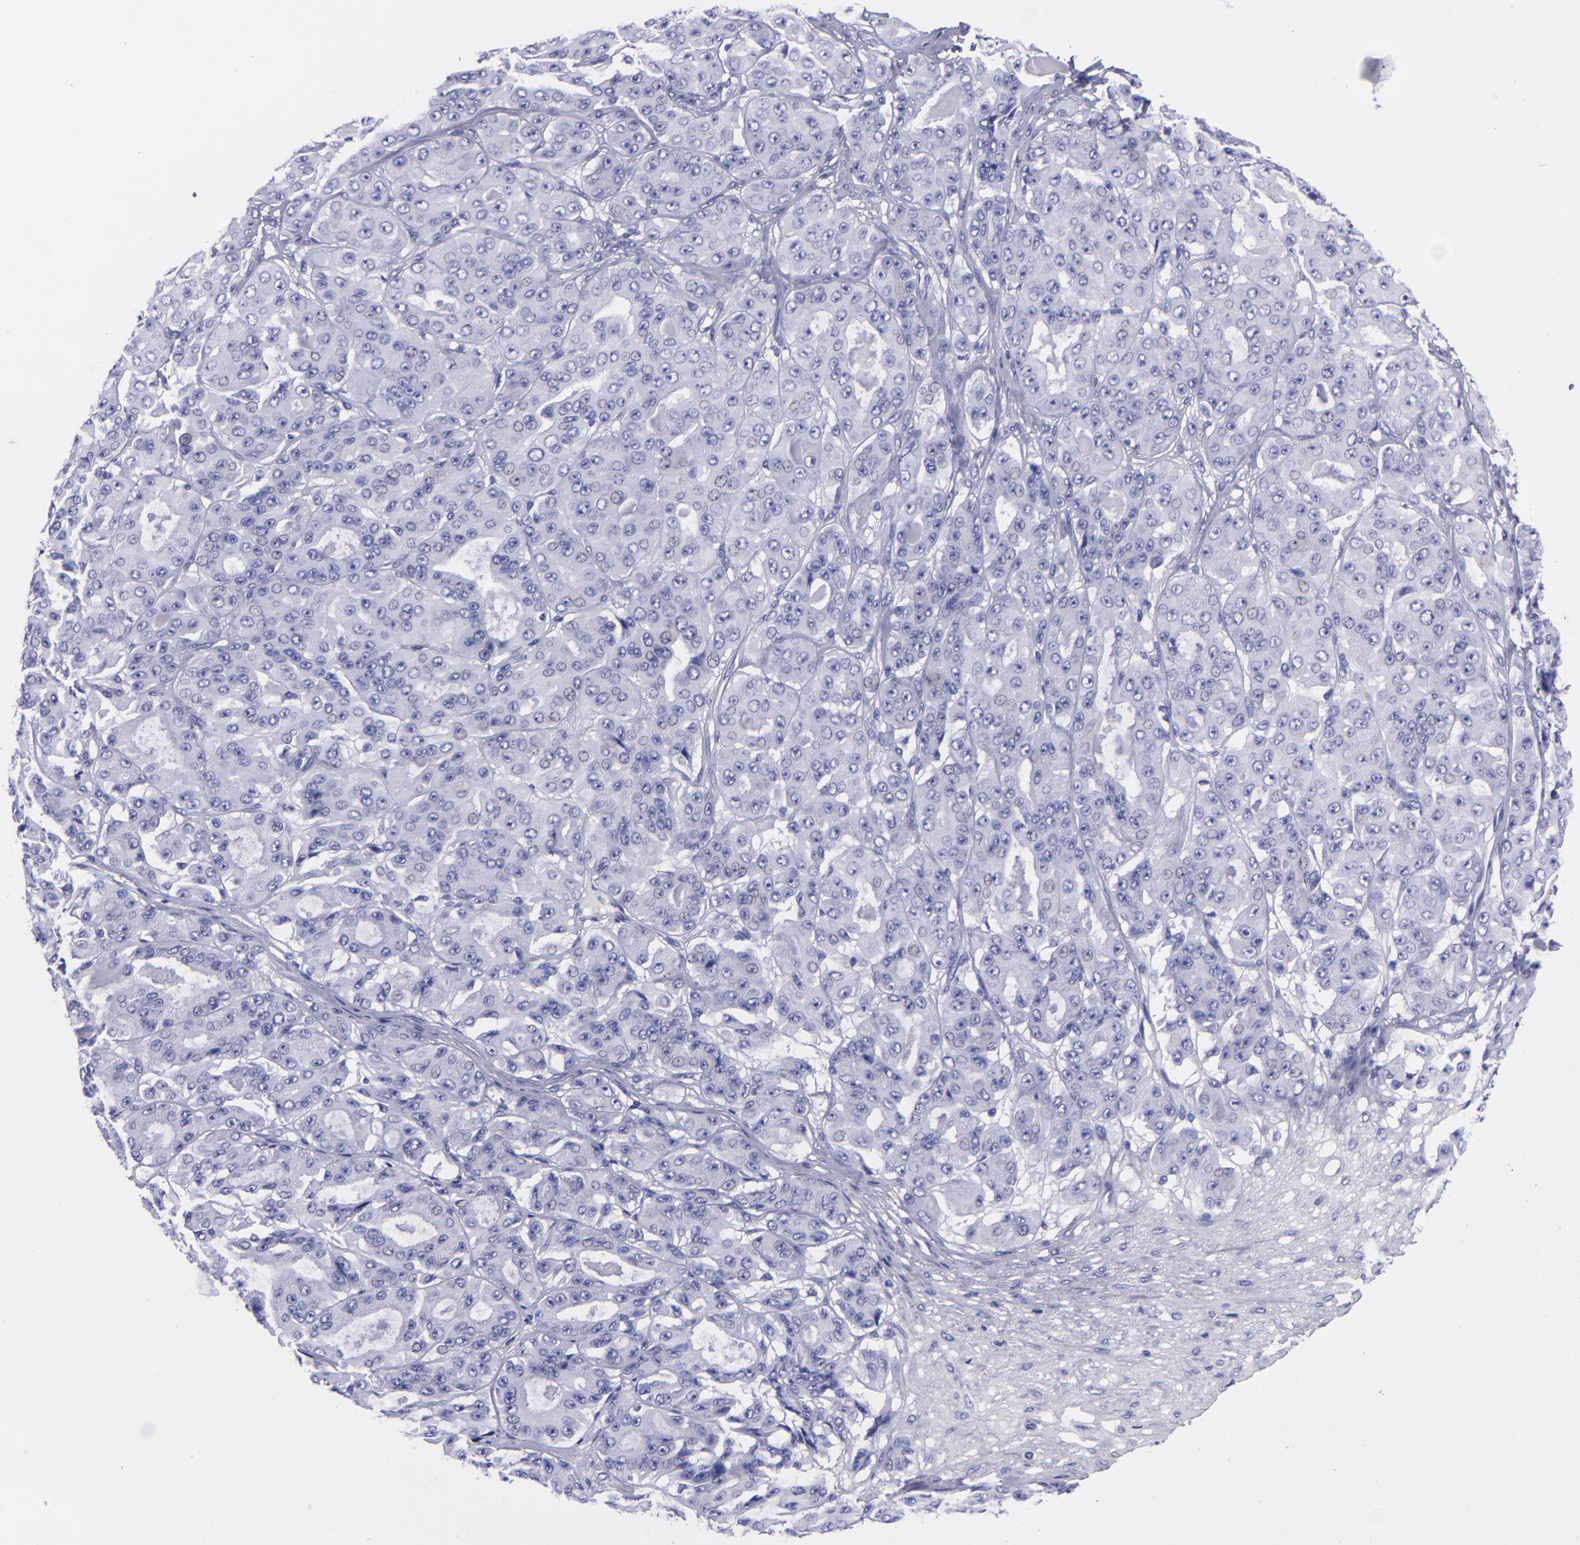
{"staining": {"intensity": "negative", "quantity": "none", "location": "none"}, "tissue": "ovarian cancer", "cell_type": "Tumor cells", "image_type": "cancer", "snomed": [{"axis": "morphology", "description": "Carcinoma, endometroid"}, {"axis": "topography", "description": "Ovary"}], "caption": "A high-resolution photomicrograph shows immunohistochemistry staining of ovarian cancer, which exhibits no significant expression in tumor cells. (DAB (3,3'-diaminobenzidine) immunohistochemistry, high magnification).", "gene": "CD37", "patient": {"sex": "female", "age": 61}}